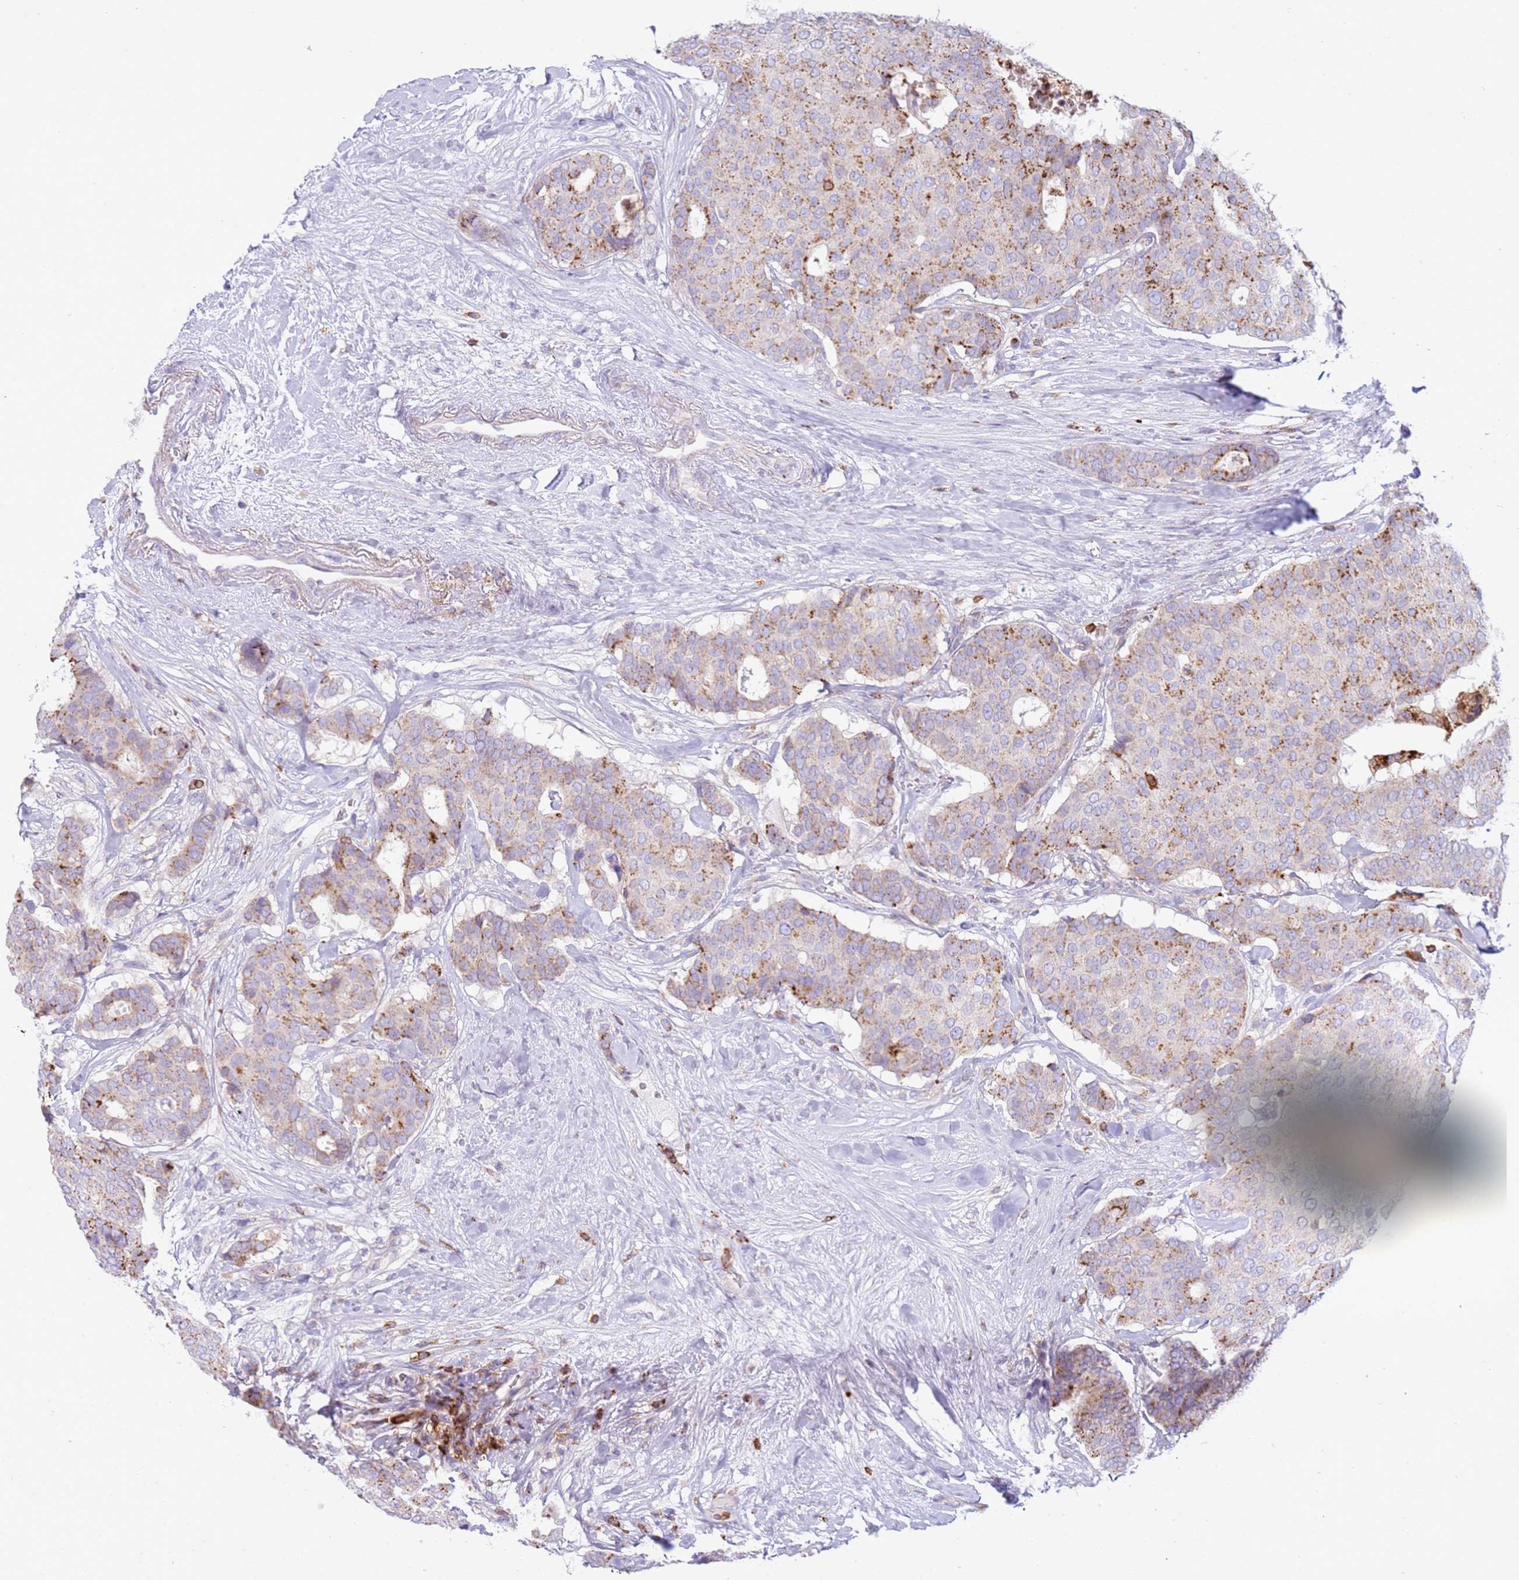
{"staining": {"intensity": "moderate", "quantity": "25%-75%", "location": "cytoplasmic/membranous"}, "tissue": "breast cancer", "cell_type": "Tumor cells", "image_type": "cancer", "snomed": [{"axis": "morphology", "description": "Duct carcinoma"}, {"axis": "topography", "description": "Breast"}], "caption": "Immunohistochemistry (IHC) histopathology image of human breast cancer (infiltrating ductal carcinoma) stained for a protein (brown), which reveals medium levels of moderate cytoplasmic/membranous positivity in approximately 25%-75% of tumor cells.", "gene": "TTPAL", "patient": {"sex": "female", "age": 75}}